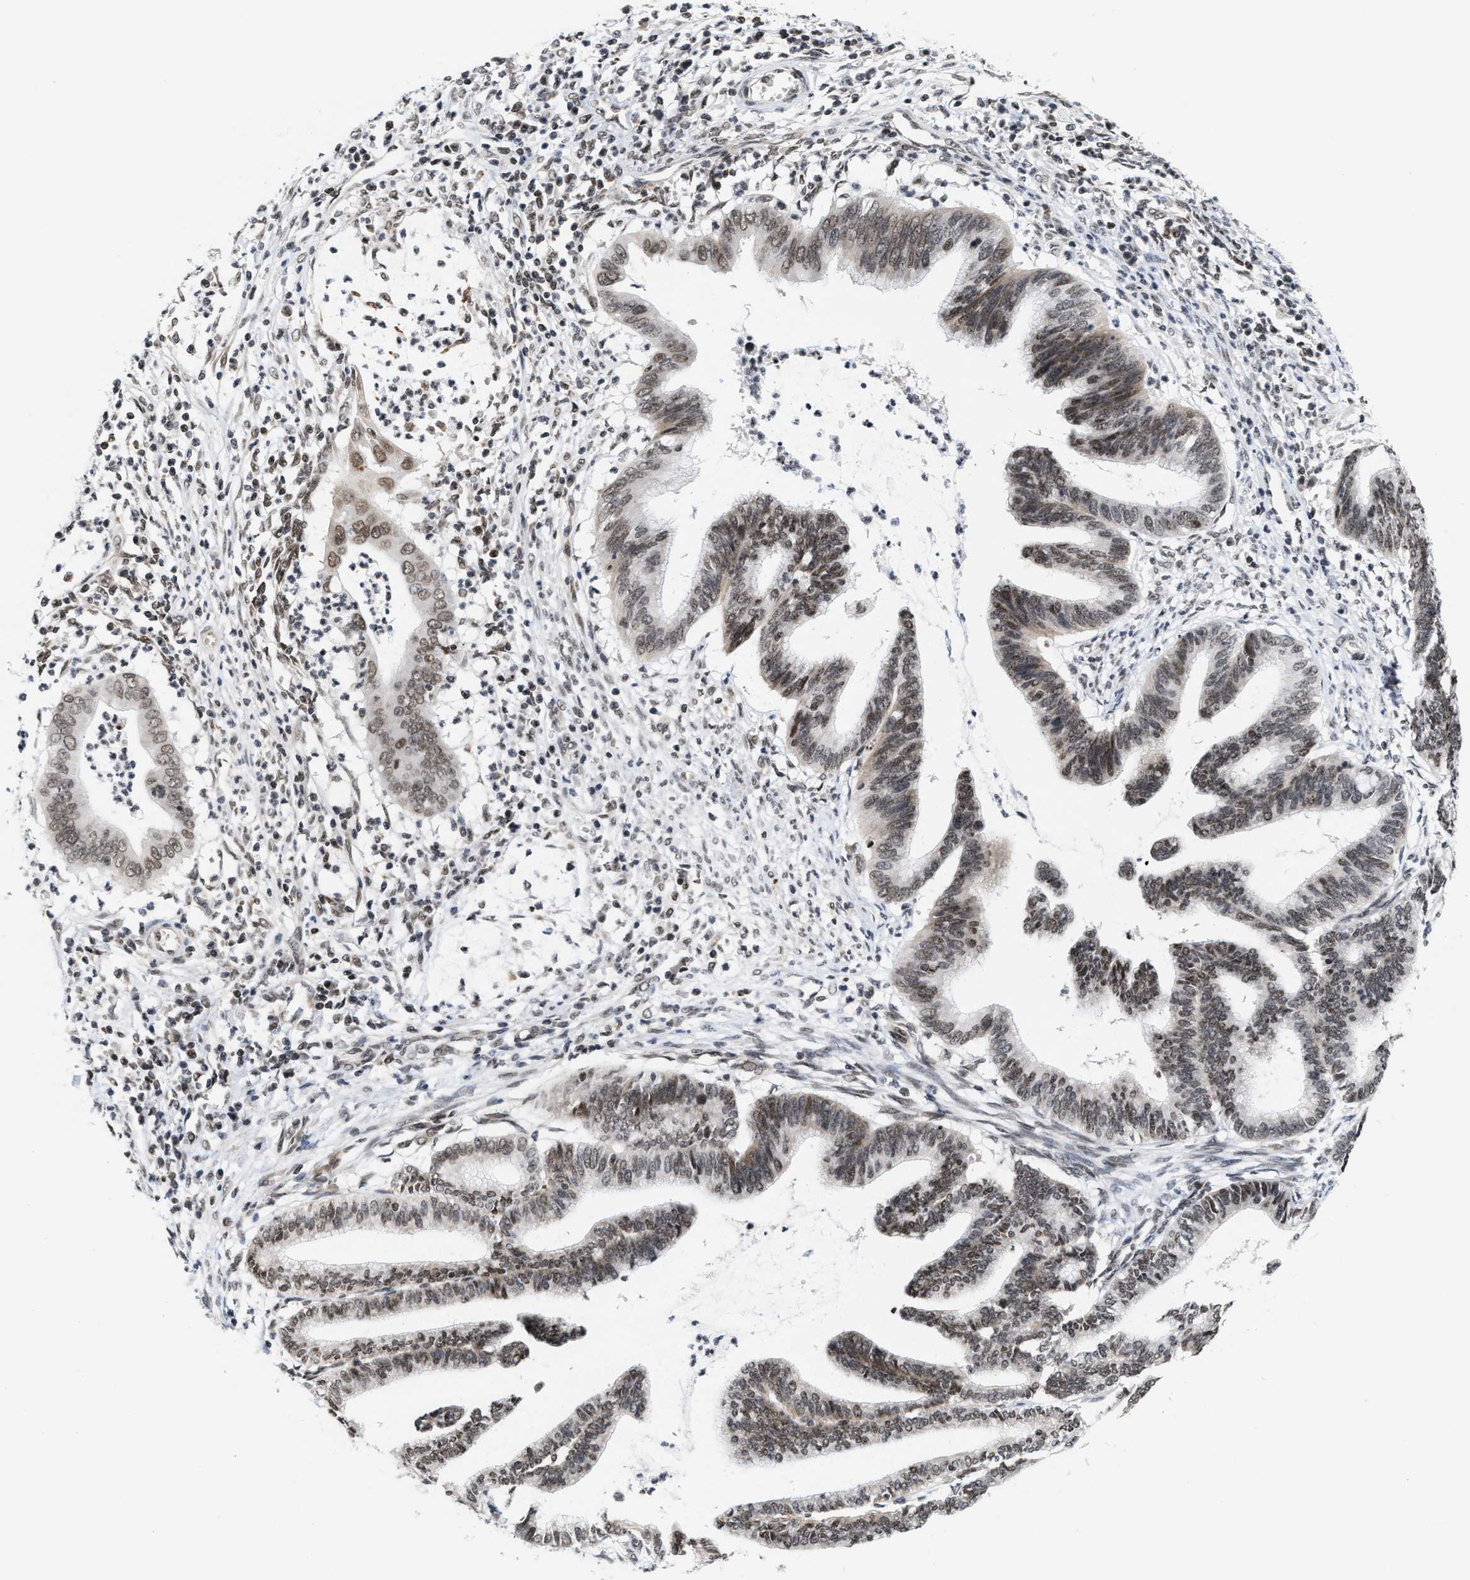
{"staining": {"intensity": "weak", "quantity": ">75%", "location": "nuclear"}, "tissue": "cervical cancer", "cell_type": "Tumor cells", "image_type": "cancer", "snomed": [{"axis": "morphology", "description": "Adenocarcinoma, NOS"}, {"axis": "topography", "description": "Cervix"}], "caption": "Human cervical adenocarcinoma stained with a brown dye shows weak nuclear positive staining in about >75% of tumor cells.", "gene": "ANKRD6", "patient": {"sex": "female", "age": 36}}